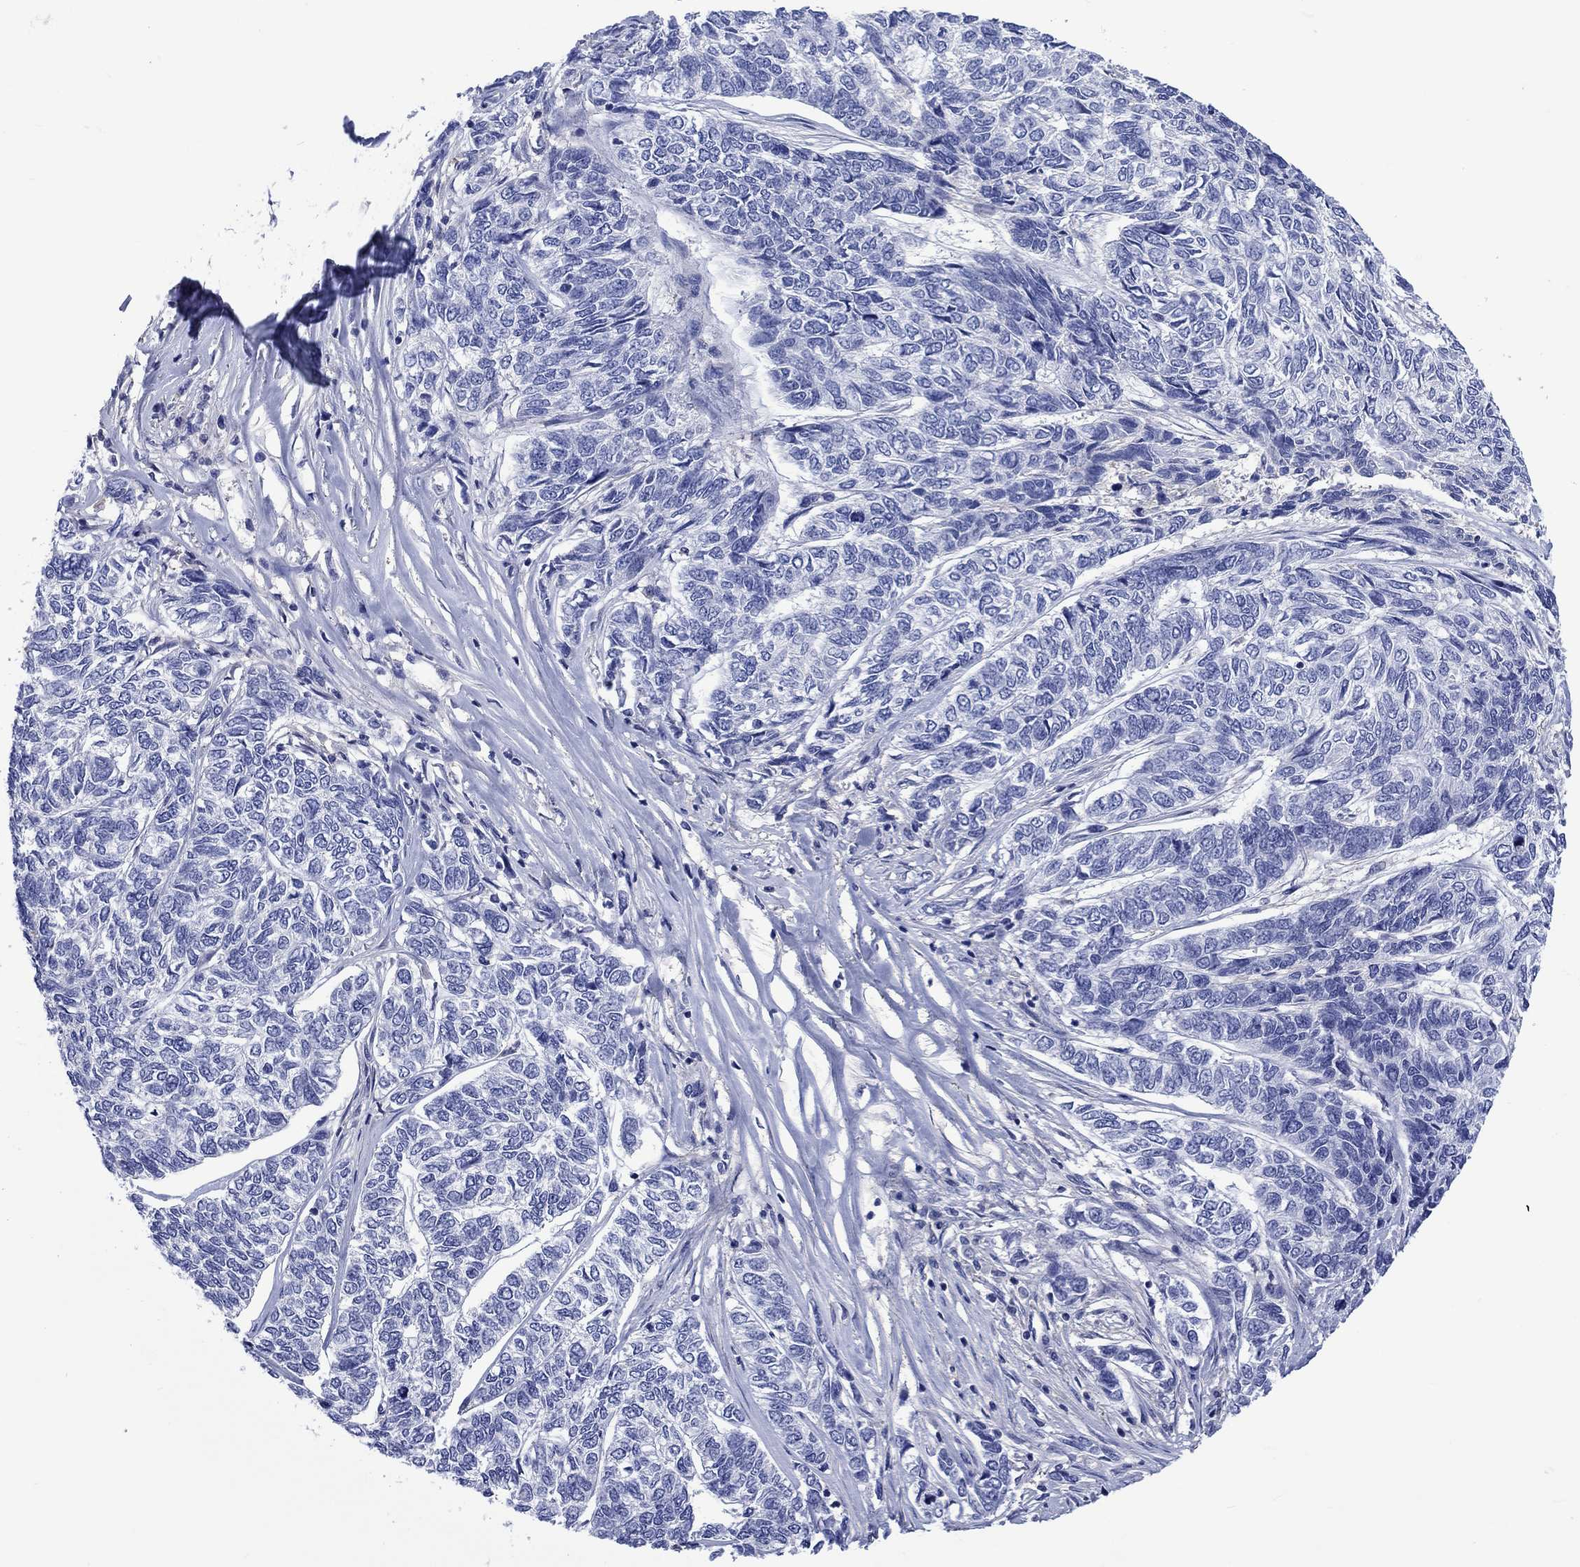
{"staining": {"intensity": "negative", "quantity": "none", "location": "none"}, "tissue": "skin cancer", "cell_type": "Tumor cells", "image_type": "cancer", "snomed": [{"axis": "morphology", "description": "Basal cell carcinoma"}, {"axis": "topography", "description": "Skin"}], "caption": "Immunohistochemical staining of human basal cell carcinoma (skin) reveals no significant positivity in tumor cells. (Stains: DAB (3,3'-diaminobenzidine) immunohistochemistry with hematoxylin counter stain, Microscopy: brightfield microscopy at high magnification).", "gene": "TOMM20L", "patient": {"sex": "female", "age": 65}}